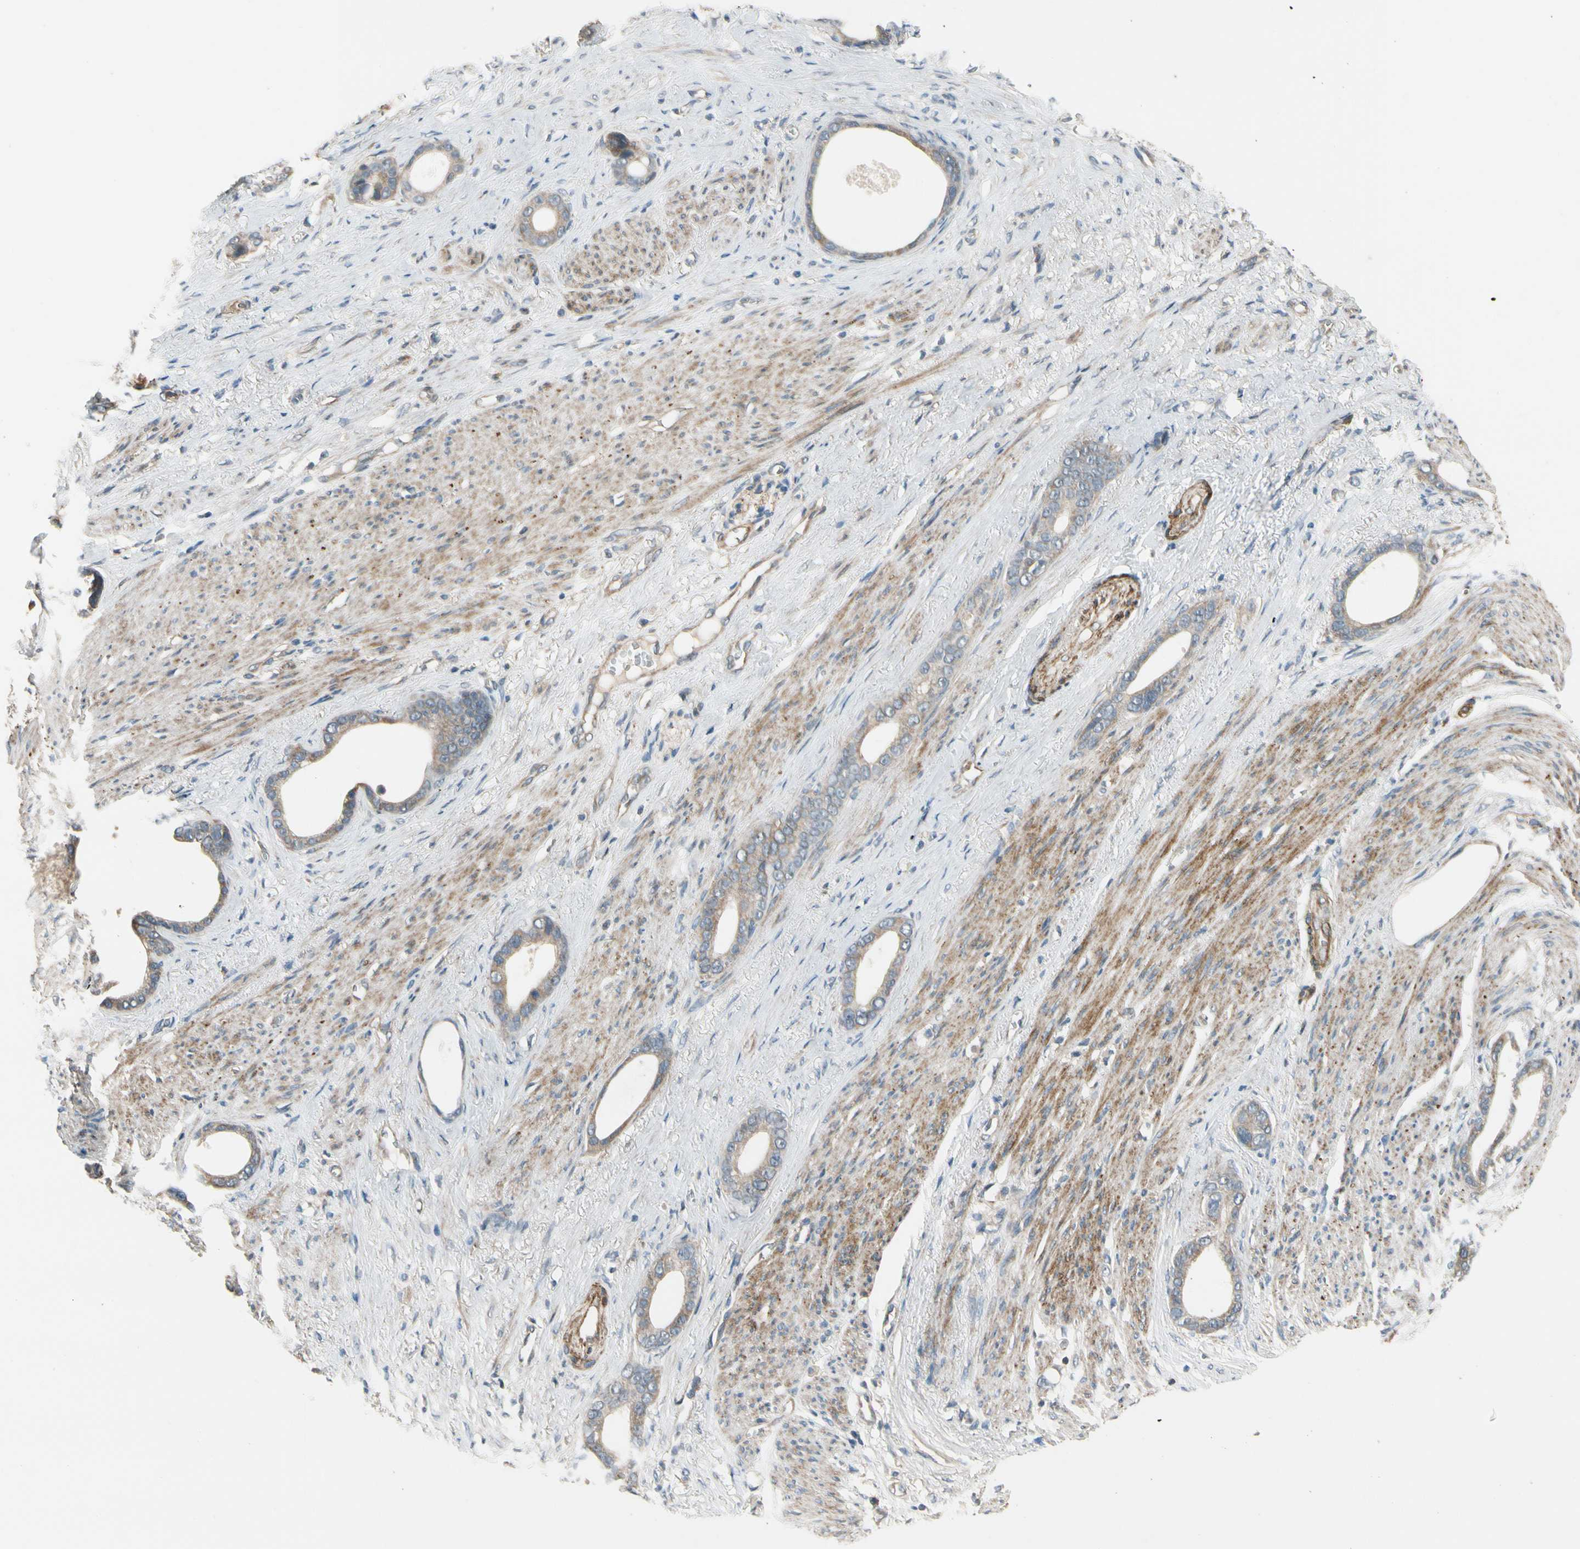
{"staining": {"intensity": "weak", "quantity": ">75%", "location": "cytoplasmic/membranous"}, "tissue": "stomach cancer", "cell_type": "Tumor cells", "image_type": "cancer", "snomed": [{"axis": "morphology", "description": "Adenocarcinoma, NOS"}, {"axis": "topography", "description": "Stomach"}], "caption": "Stomach cancer (adenocarcinoma) stained for a protein (brown) displays weak cytoplasmic/membranous positive expression in about >75% of tumor cells.", "gene": "MST1R", "patient": {"sex": "female", "age": 75}}